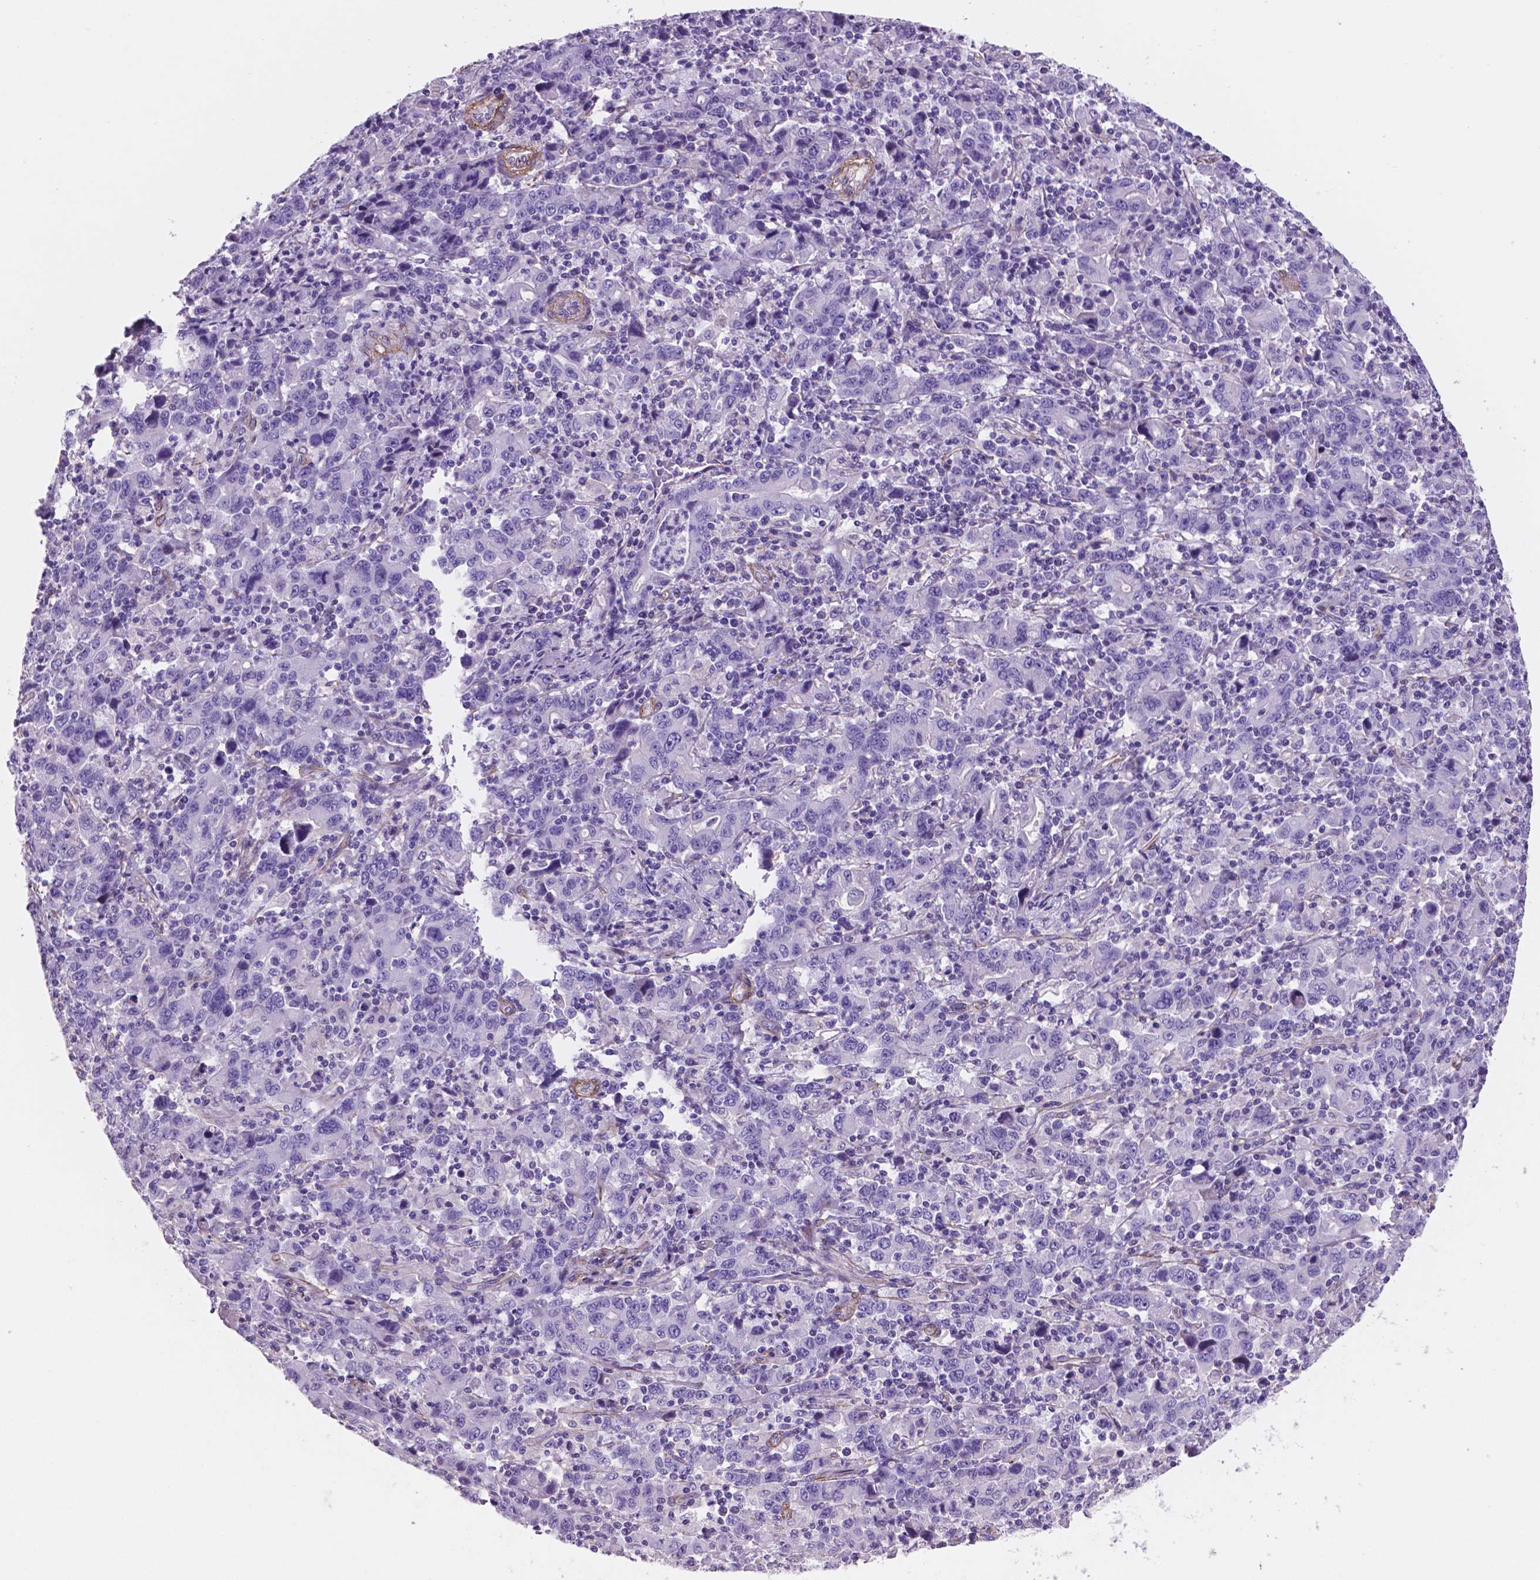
{"staining": {"intensity": "negative", "quantity": "none", "location": "none"}, "tissue": "stomach cancer", "cell_type": "Tumor cells", "image_type": "cancer", "snomed": [{"axis": "morphology", "description": "Adenocarcinoma, NOS"}, {"axis": "topography", "description": "Stomach, upper"}], "caption": "Immunohistochemical staining of stomach cancer displays no significant staining in tumor cells.", "gene": "TOR2A", "patient": {"sex": "male", "age": 69}}